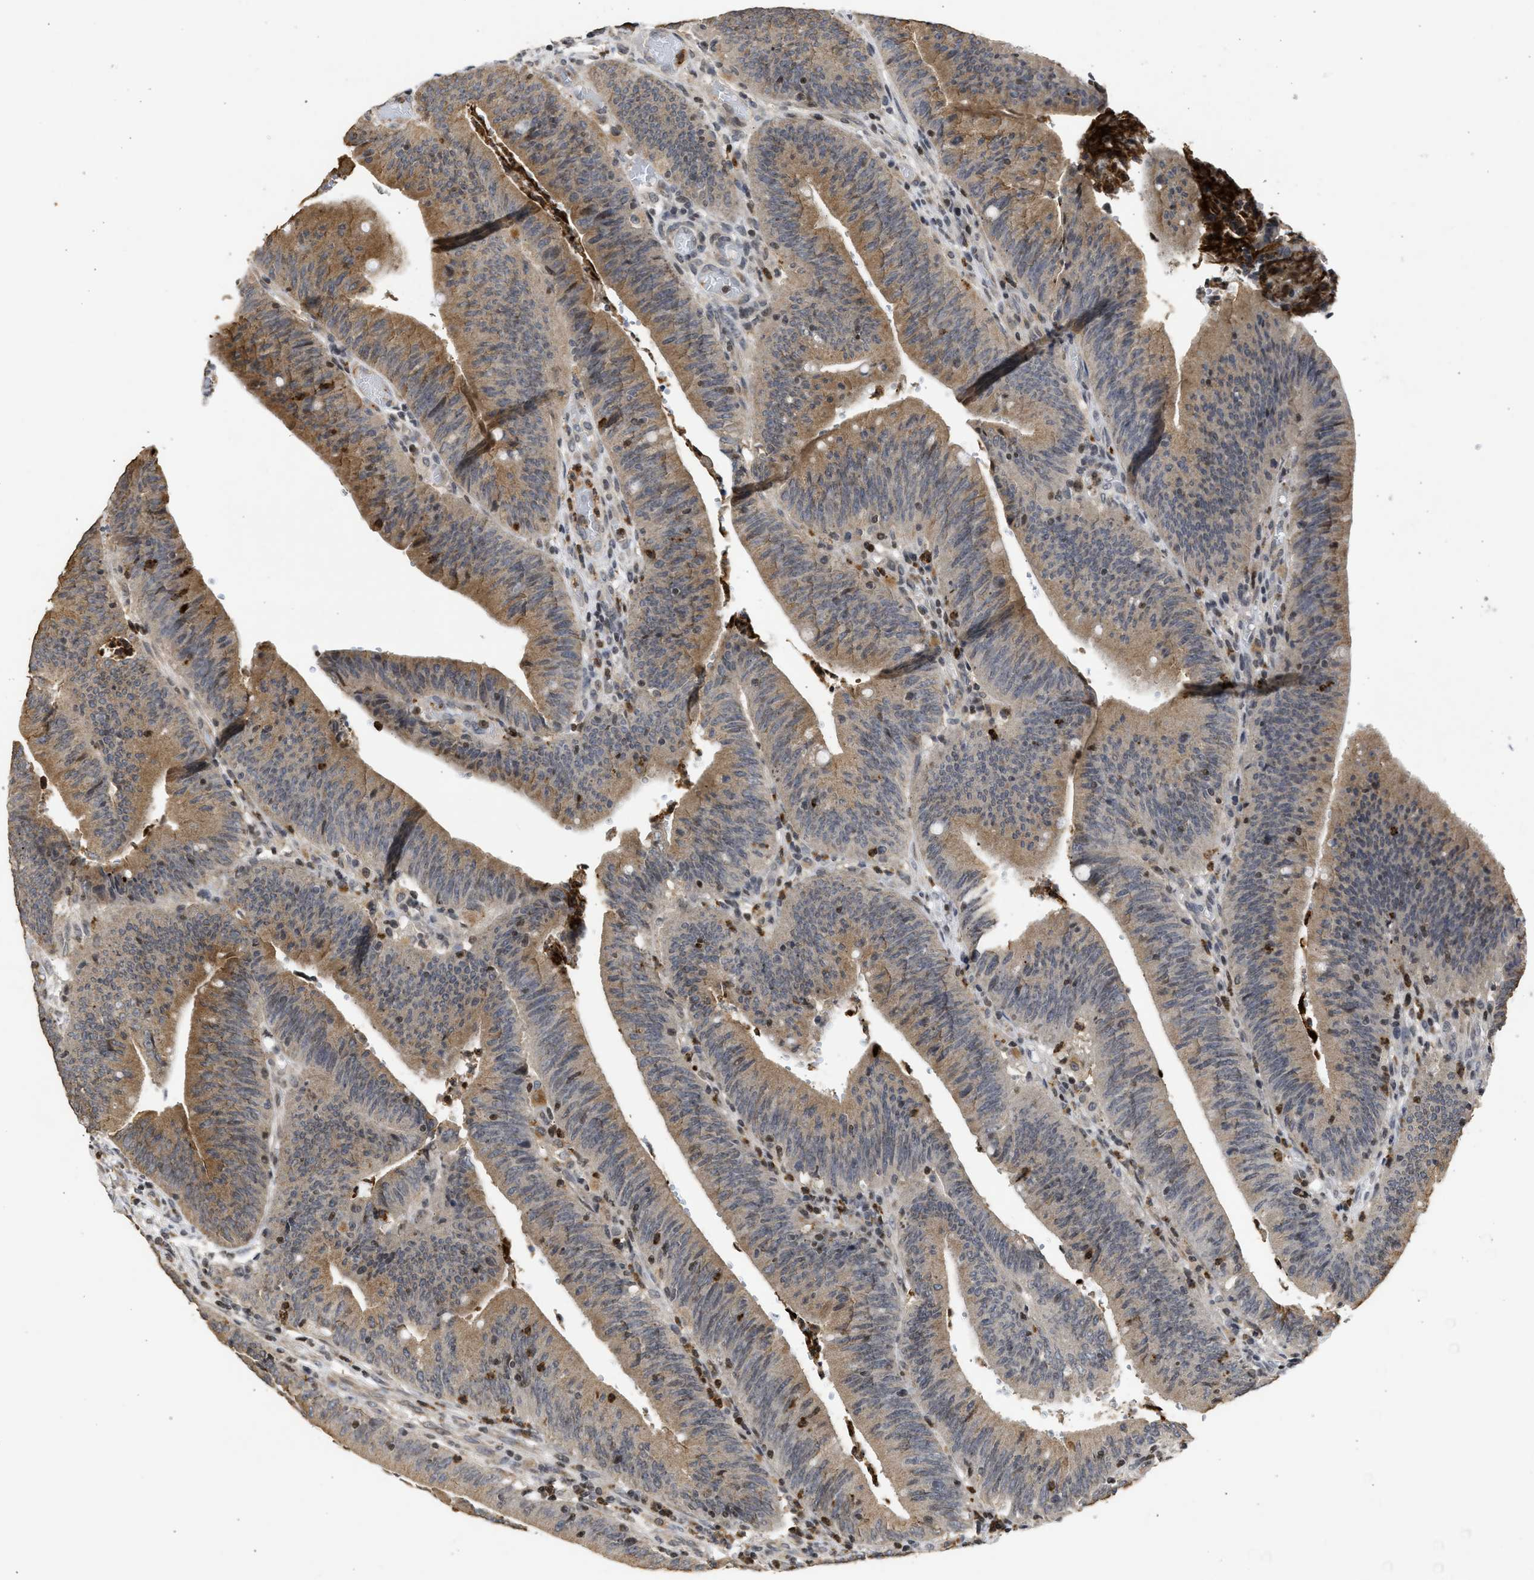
{"staining": {"intensity": "moderate", "quantity": ">75%", "location": "cytoplasmic/membranous"}, "tissue": "colorectal cancer", "cell_type": "Tumor cells", "image_type": "cancer", "snomed": [{"axis": "morphology", "description": "Normal tissue, NOS"}, {"axis": "morphology", "description": "Adenocarcinoma, NOS"}, {"axis": "topography", "description": "Rectum"}], "caption": "A brown stain labels moderate cytoplasmic/membranous staining of a protein in colorectal adenocarcinoma tumor cells.", "gene": "ENSG00000142539", "patient": {"sex": "female", "age": 66}}